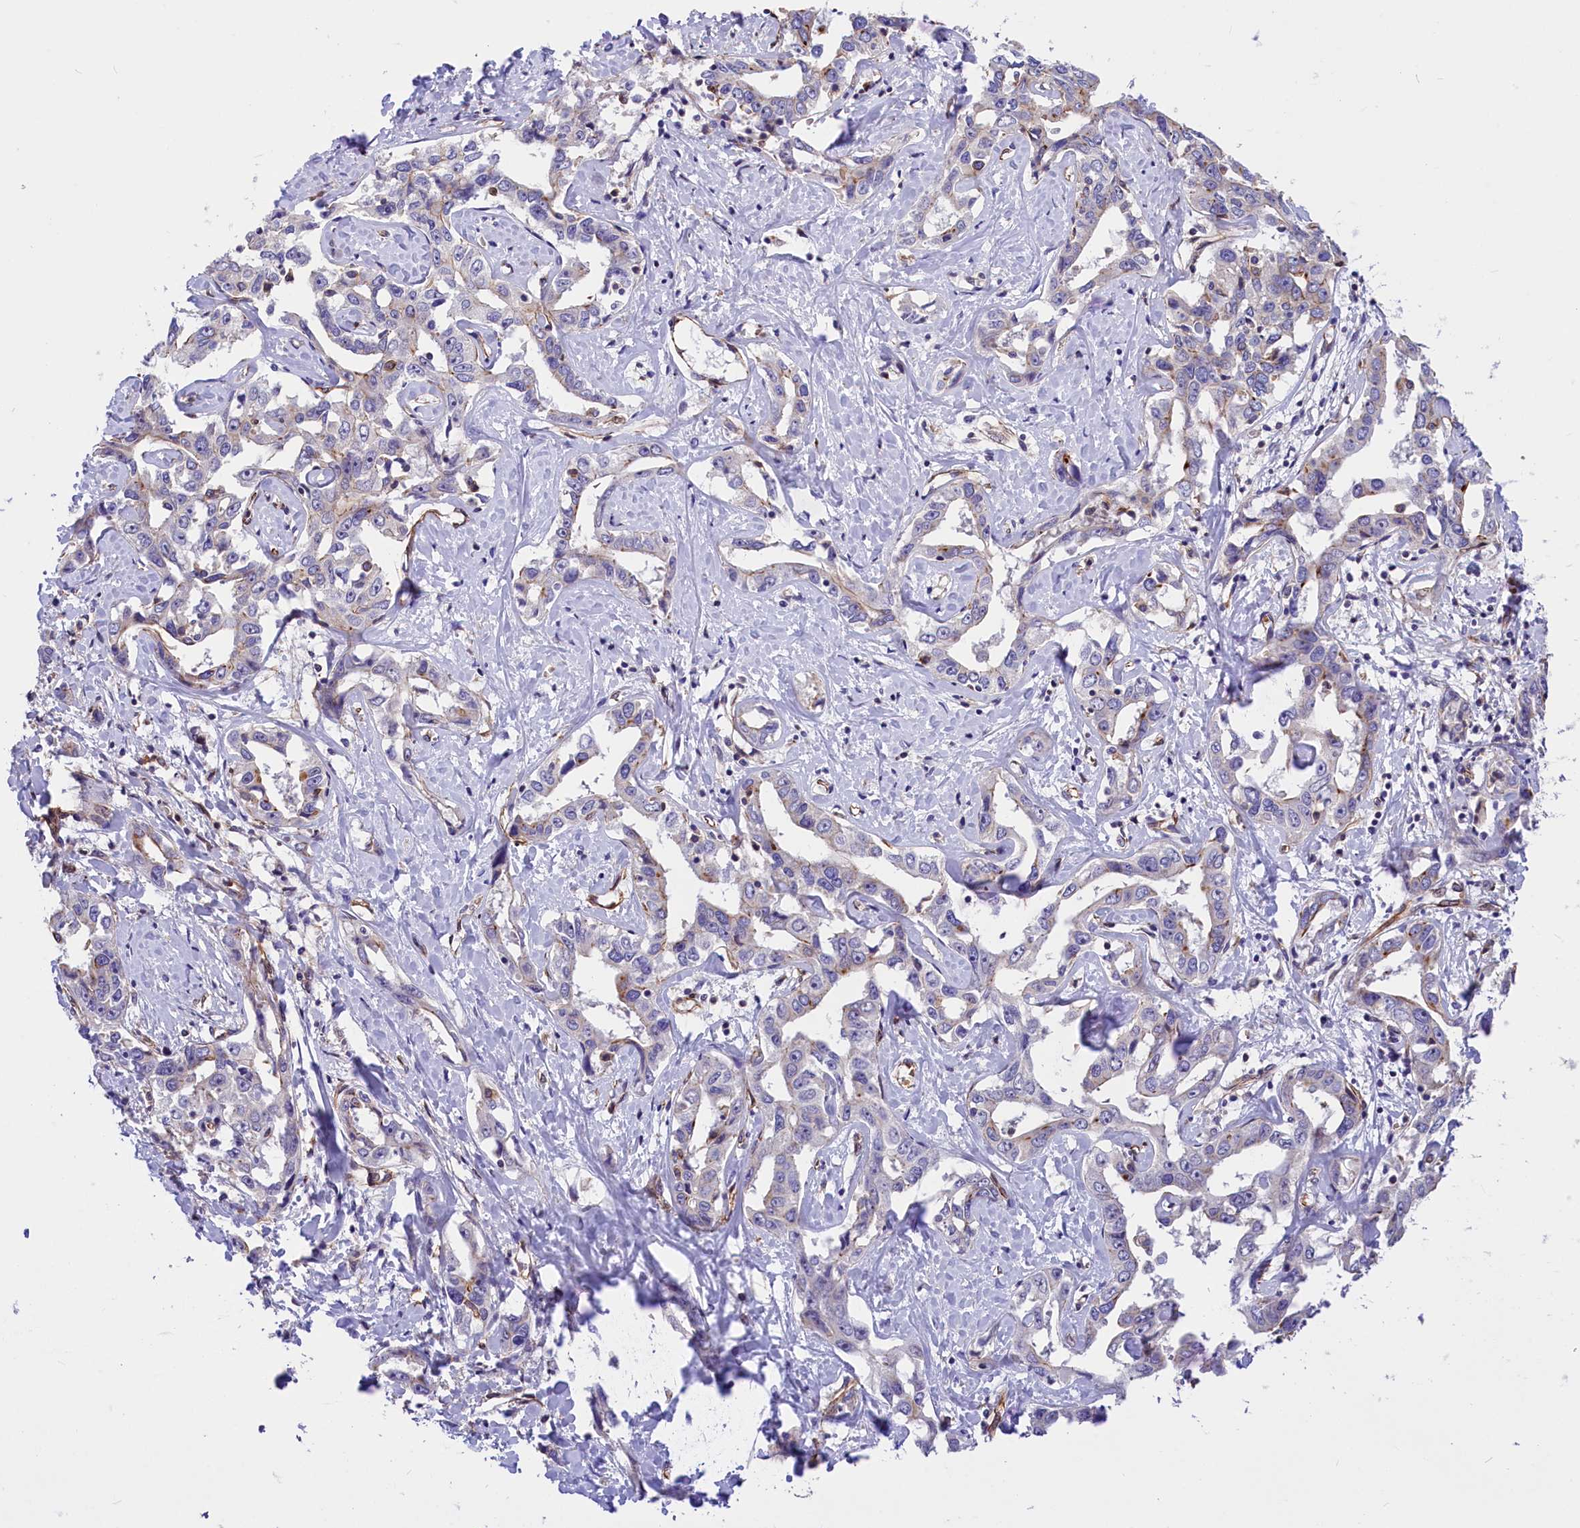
{"staining": {"intensity": "negative", "quantity": "none", "location": "none"}, "tissue": "liver cancer", "cell_type": "Tumor cells", "image_type": "cancer", "snomed": [{"axis": "morphology", "description": "Cholangiocarcinoma"}, {"axis": "topography", "description": "Liver"}], "caption": "IHC histopathology image of neoplastic tissue: liver cancer stained with DAB demonstrates no significant protein expression in tumor cells. Brightfield microscopy of immunohistochemistry (IHC) stained with DAB (brown) and hematoxylin (blue), captured at high magnification.", "gene": "MED20", "patient": {"sex": "male", "age": 59}}